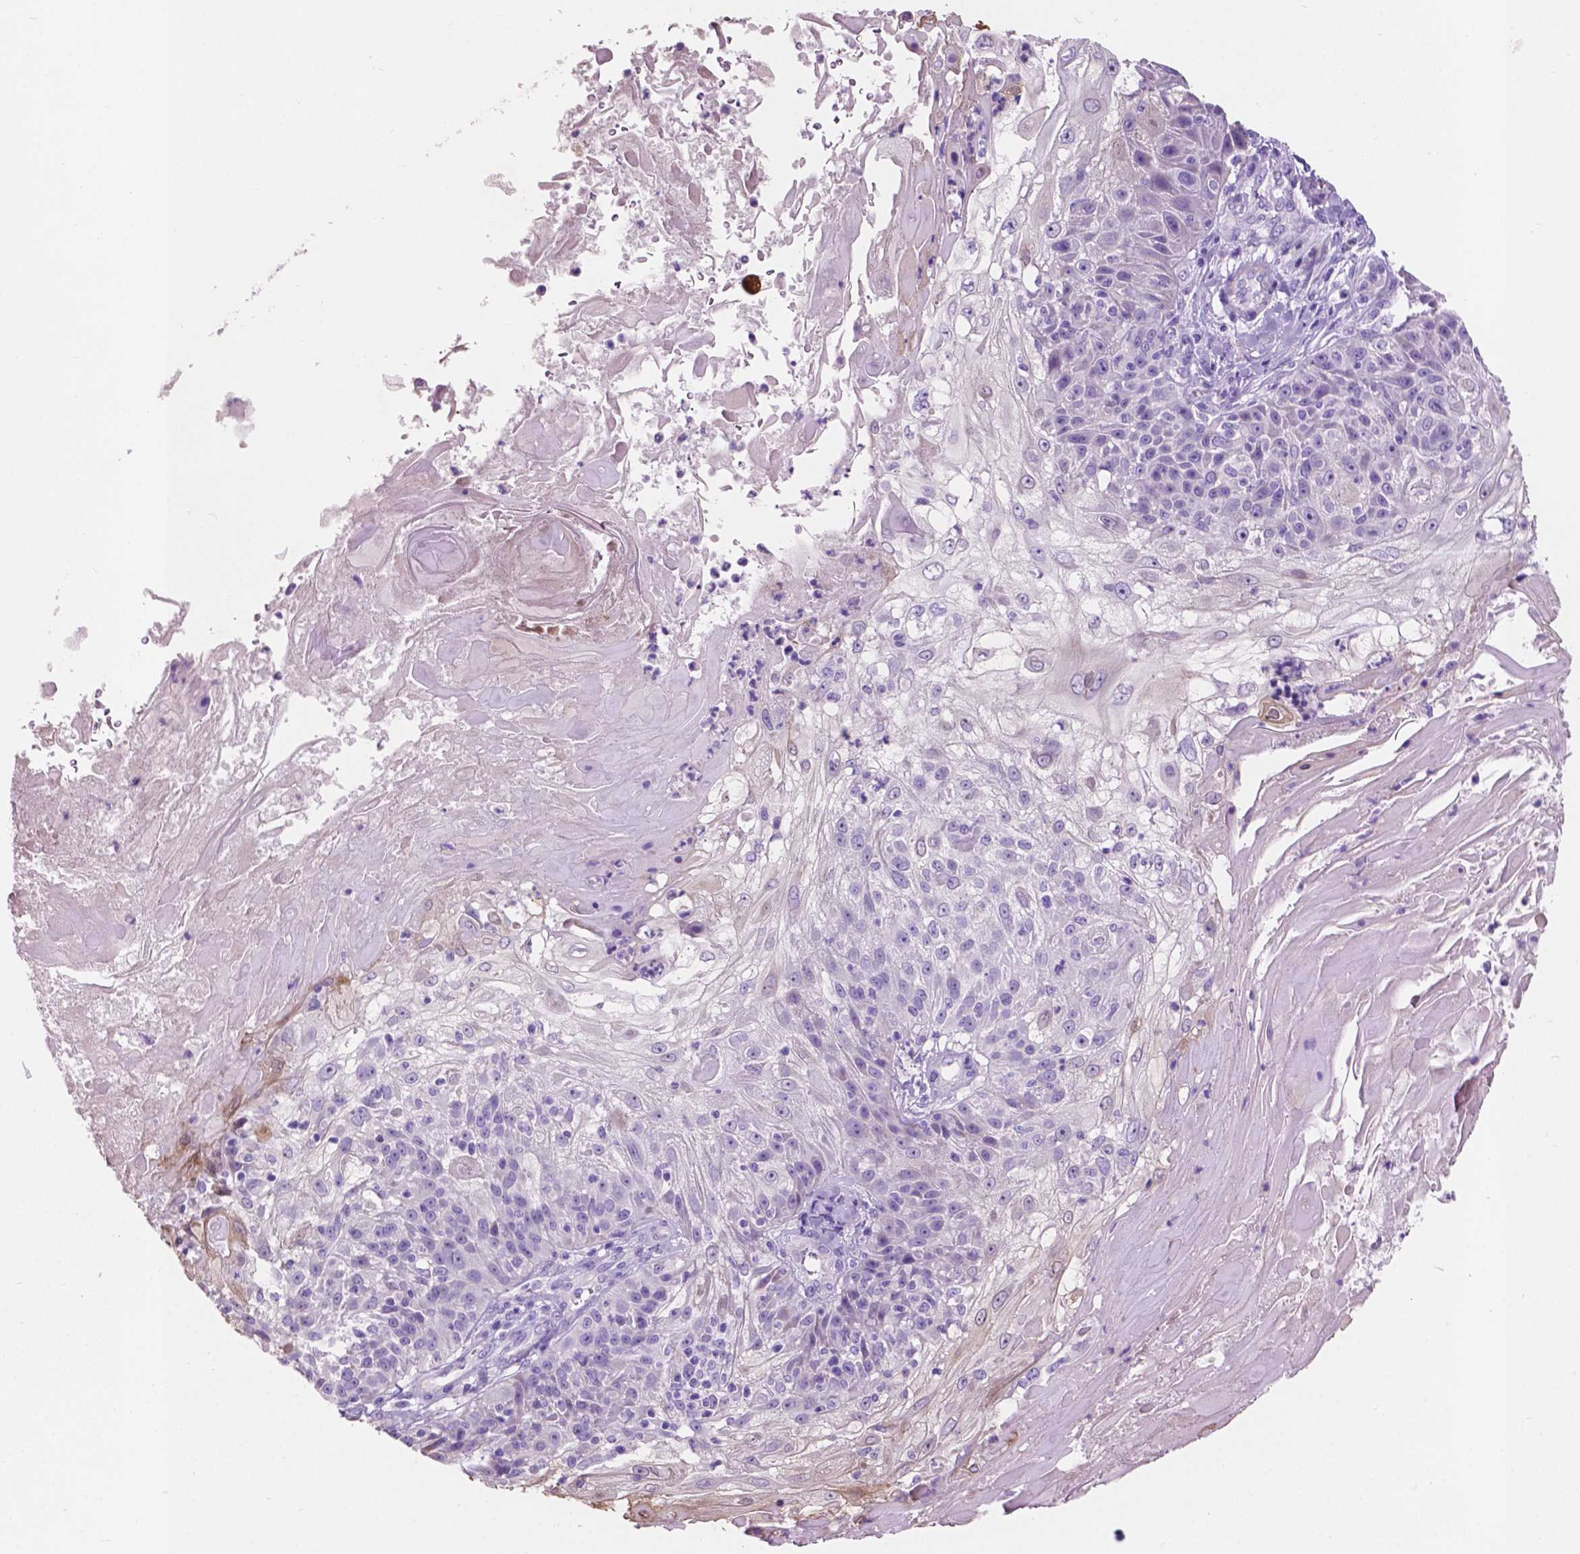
{"staining": {"intensity": "negative", "quantity": "none", "location": "none"}, "tissue": "skin cancer", "cell_type": "Tumor cells", "image_type": "cancer", "snomed": [{"axis": "morphology", "description": "Normal tissue, NOS"}, {"axis": "morphology", "description": "Squamous cell carcinoma, NOS"}, {"axis": "topography", "description": "Skin"}], "caption": "DAB (3,3'-diaminobenzidine) immunohistochemical staining of human skin cancer (squamous cell carcinoma) shows no significant expression in tumor cells.", "gene": "CLDN17", "patient": {"sex": "female", "age": 83}}